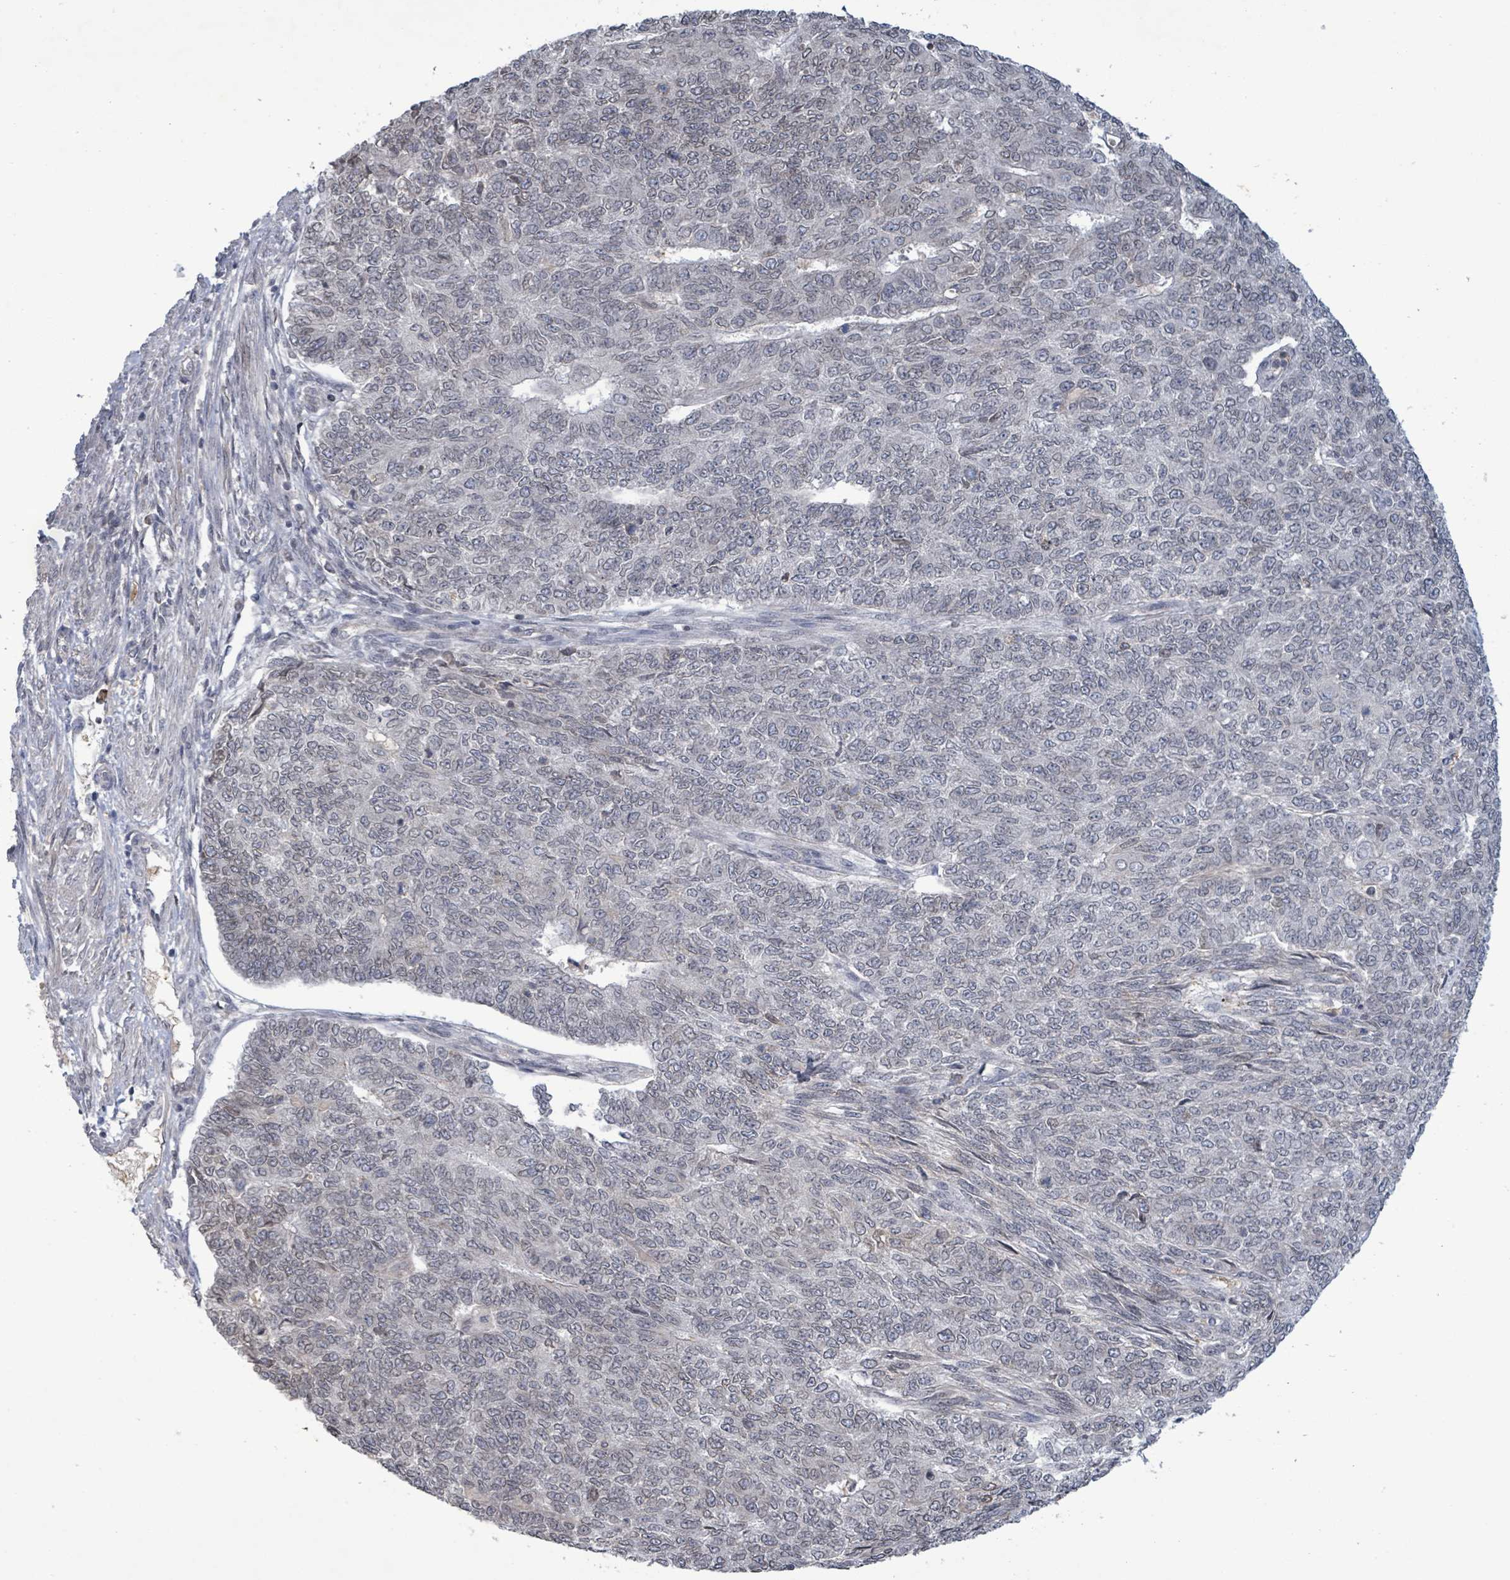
{"staining": {"intensity": "negative", "quantity": "none", "location": "none"}, "tissue": "endometrial cancer", "cell_type": "Tumor cells", "image_type": "cancer", "snomed": [{"axis": "morphology", "description": "Adenocarcinoma, NOS"}, {"axis": "topography", "description": "Endometrium"}], "caption": "There is no significant staining in tumor cells of endometrial cancer (adenocarcinoma).", "gene": "GRM8", "patient": {"sex": "female", "age": 32}}